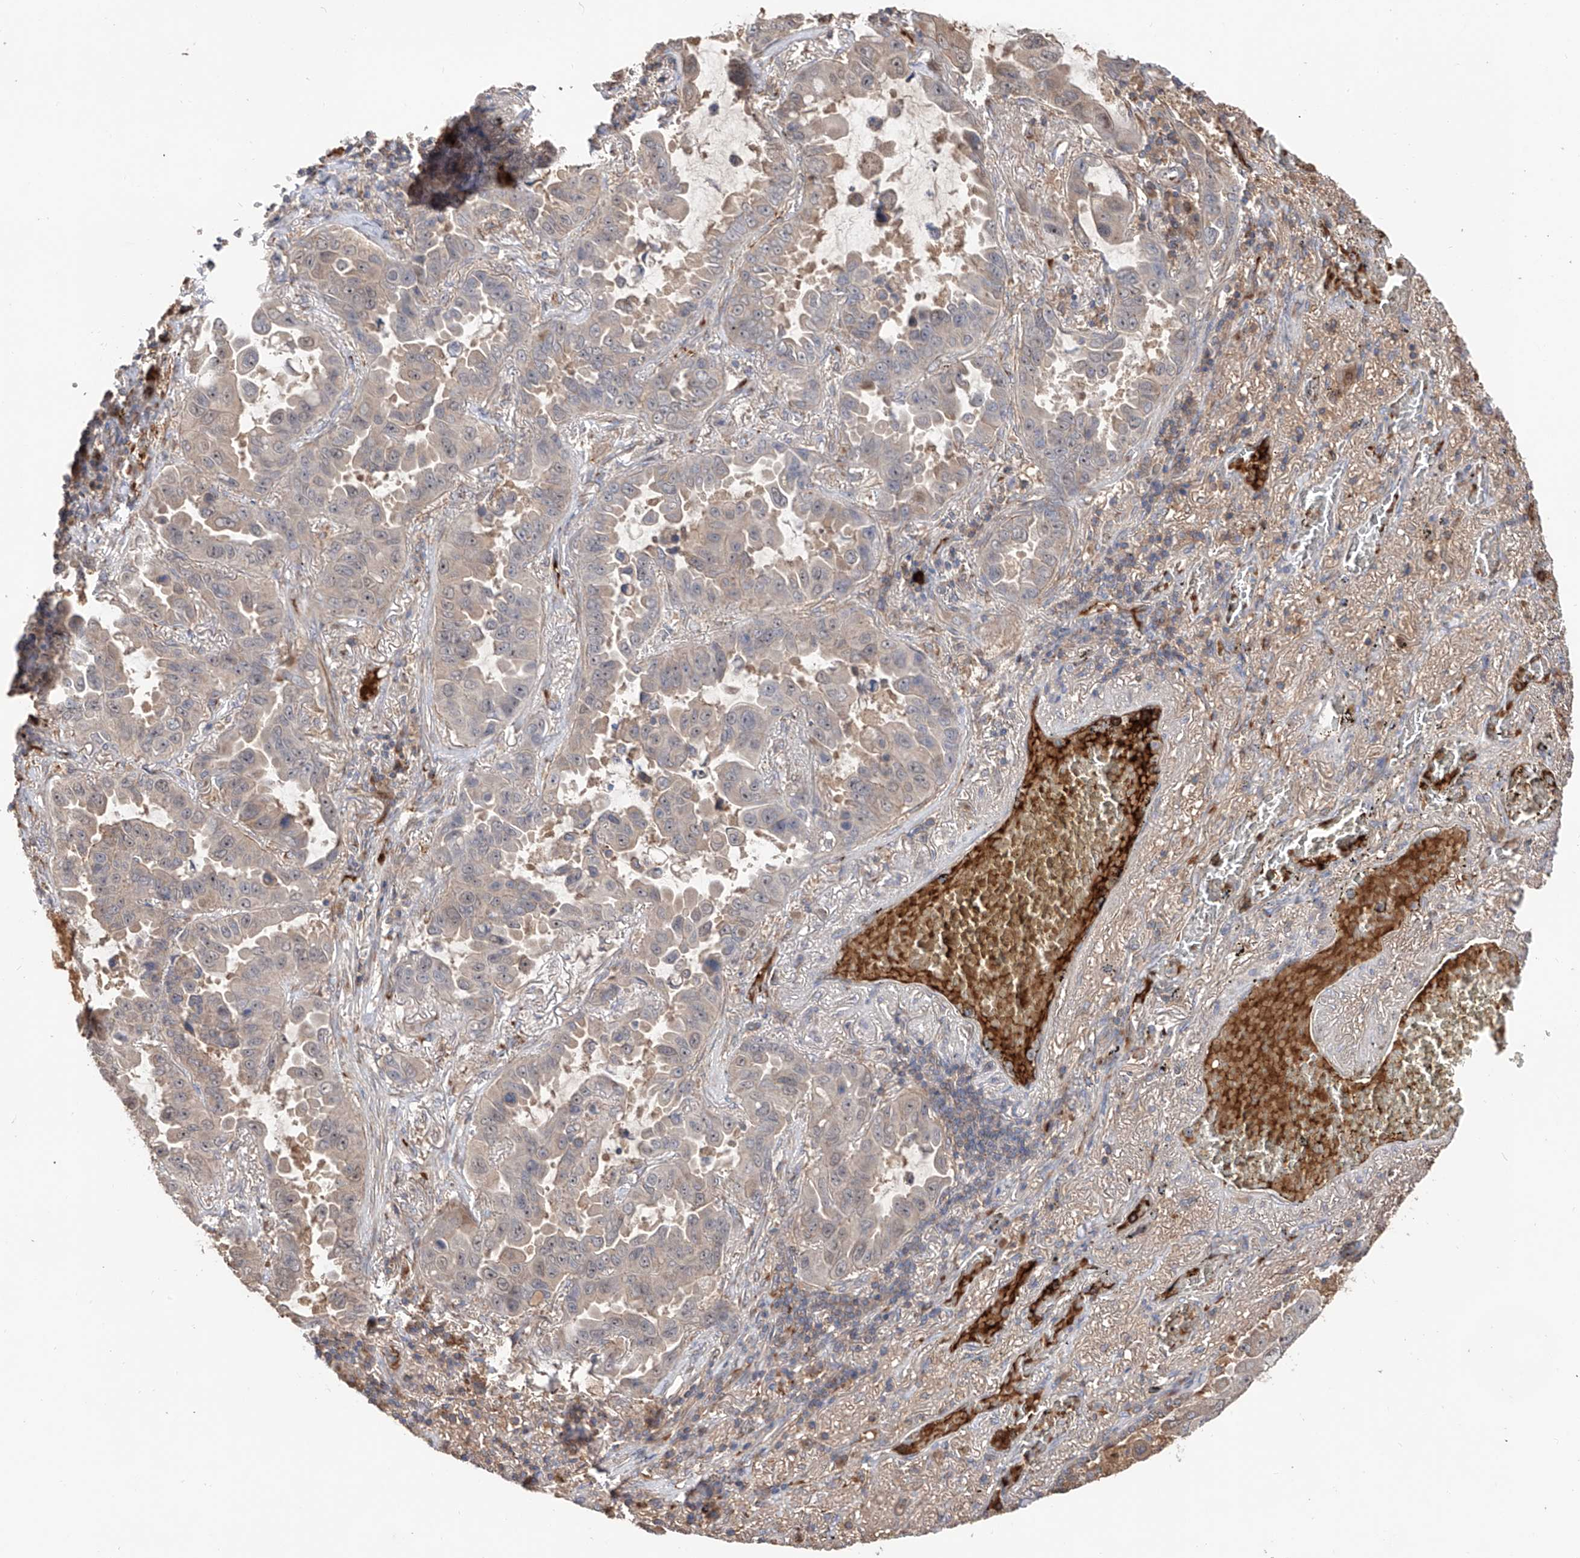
{"staining": {"intensity": "negative", "quantity": "none", "location": "none"}, "tissue": "lung cancer", "cell_type": "Tumor cells", "image_type": "cancer", "snomed": [{"axis": "morphology", "description": "Adenocarcinoma, NOS"}, {"axis": "topography", "description": "Lung"}], "caption": "Human lung adenocarcinoma stained for a protein using IHC shows no staining in tumor cells.", "gene": "EDN1", "patient": {"sex": "male", "age": 64}}